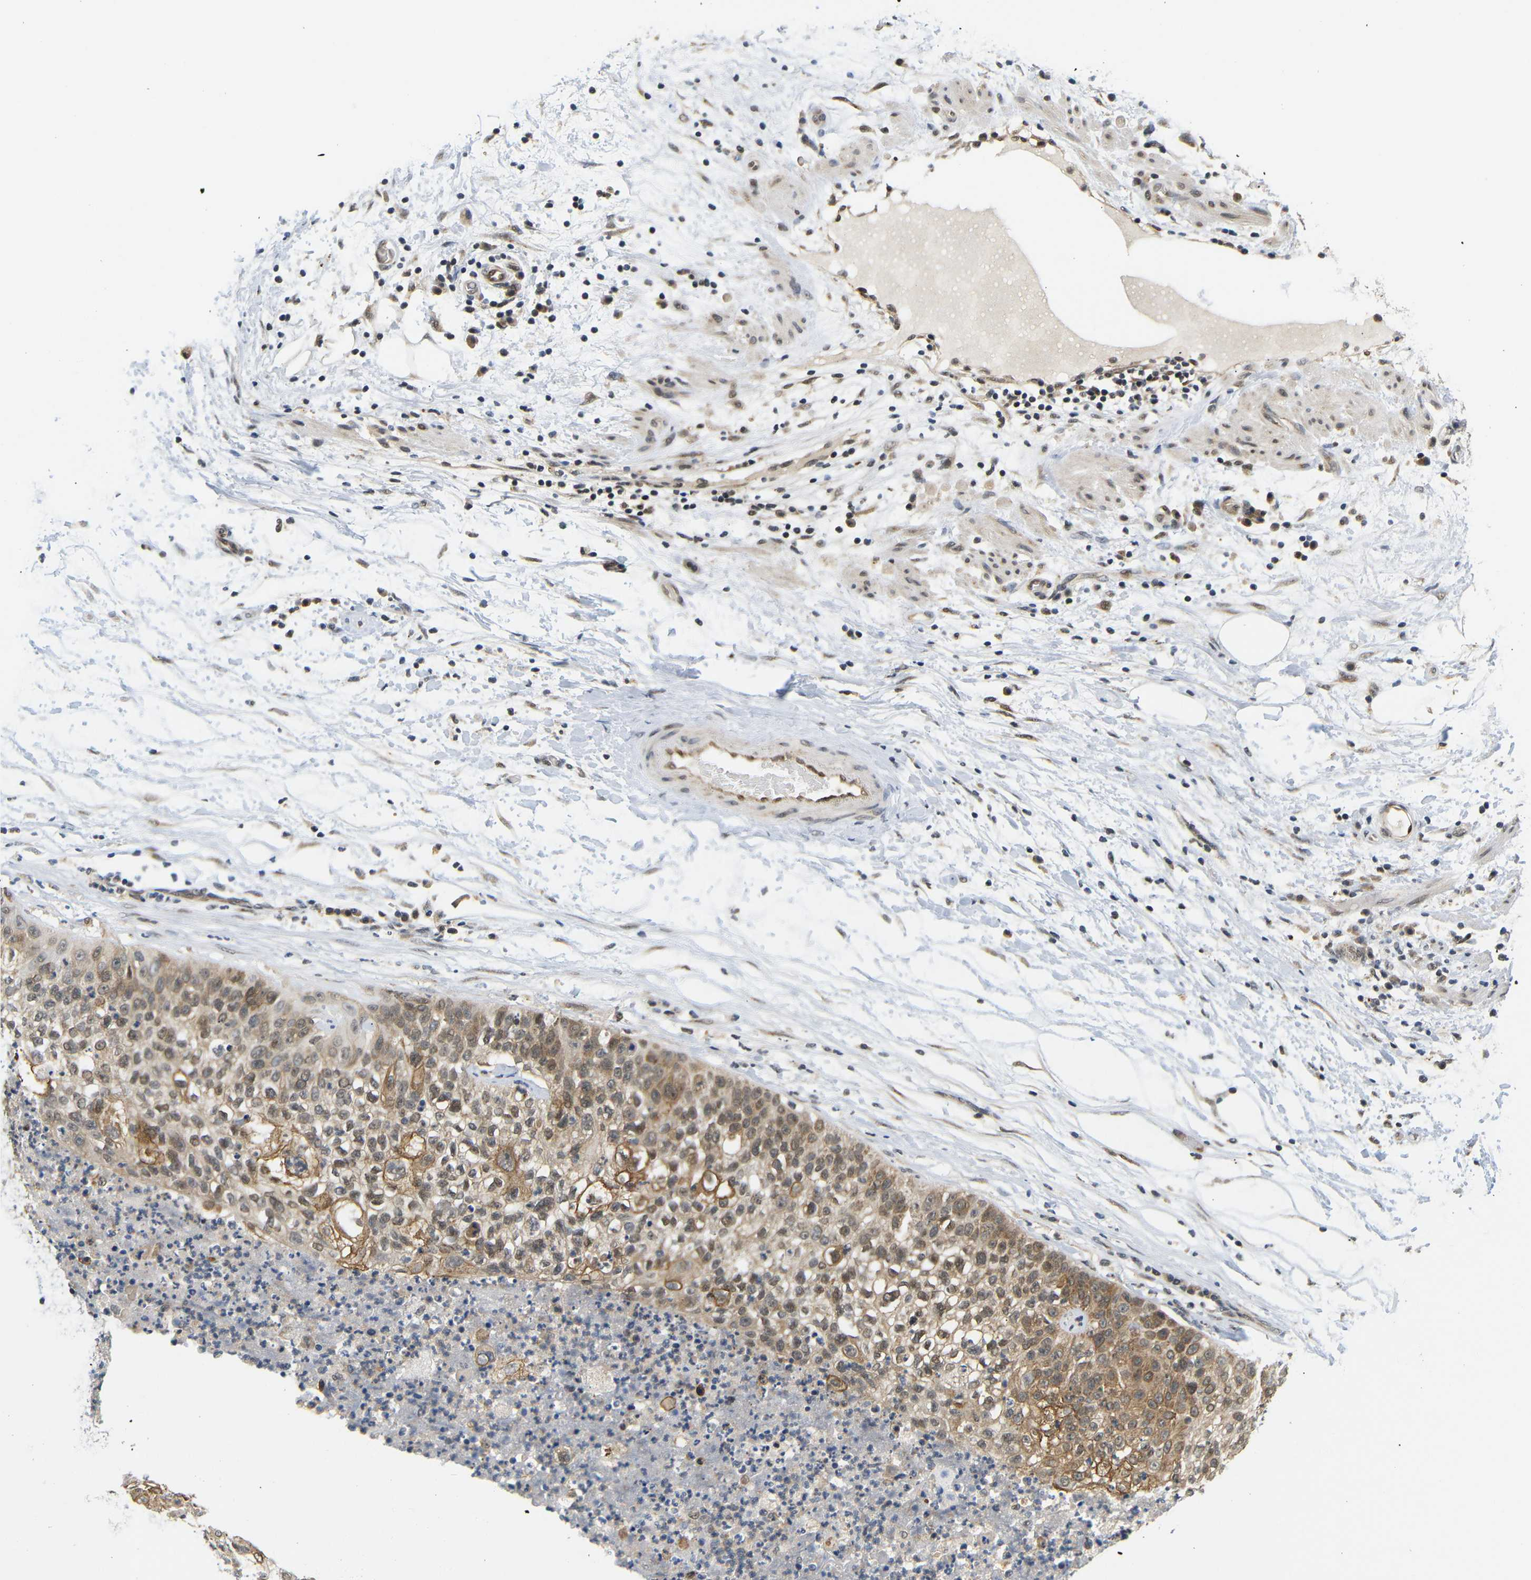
{"staining": {"intensity": "moderate", "quantity": ">75%", "location": "cytoplasmic/membranous,nuclear"}, "tissue": "lung cancer", "cell_type": "Tumor cells", "image_type": "cancer", "snomed": [{"axis": "morphology", "description": "Inflammation, NOS"}, {"axis": "morphology", "description": "Squamous cell carcinoma, NOS"}, {"axis": "topography", "description": "Lymph node"}, {"axis": "topography", "description": "Soft tissue"}, {"axis": "topography", "description": "Lung"}], "caption": "Immunohistochemistry staining of lung cancer (squamous cell carcinoma), which shows medium levels of moderate cytoplasmic/membranous and nuclear staining in about >75% of tumor cells indicating moderate cytoplasmic/membranous and nuclear protein staining. The staining was performed using DAB (brown) for protein detection and nuclei were counterstained in hematoxylin (blue).", "gene": "GJA5", "patient": {"sex": "male", "age": 66}}